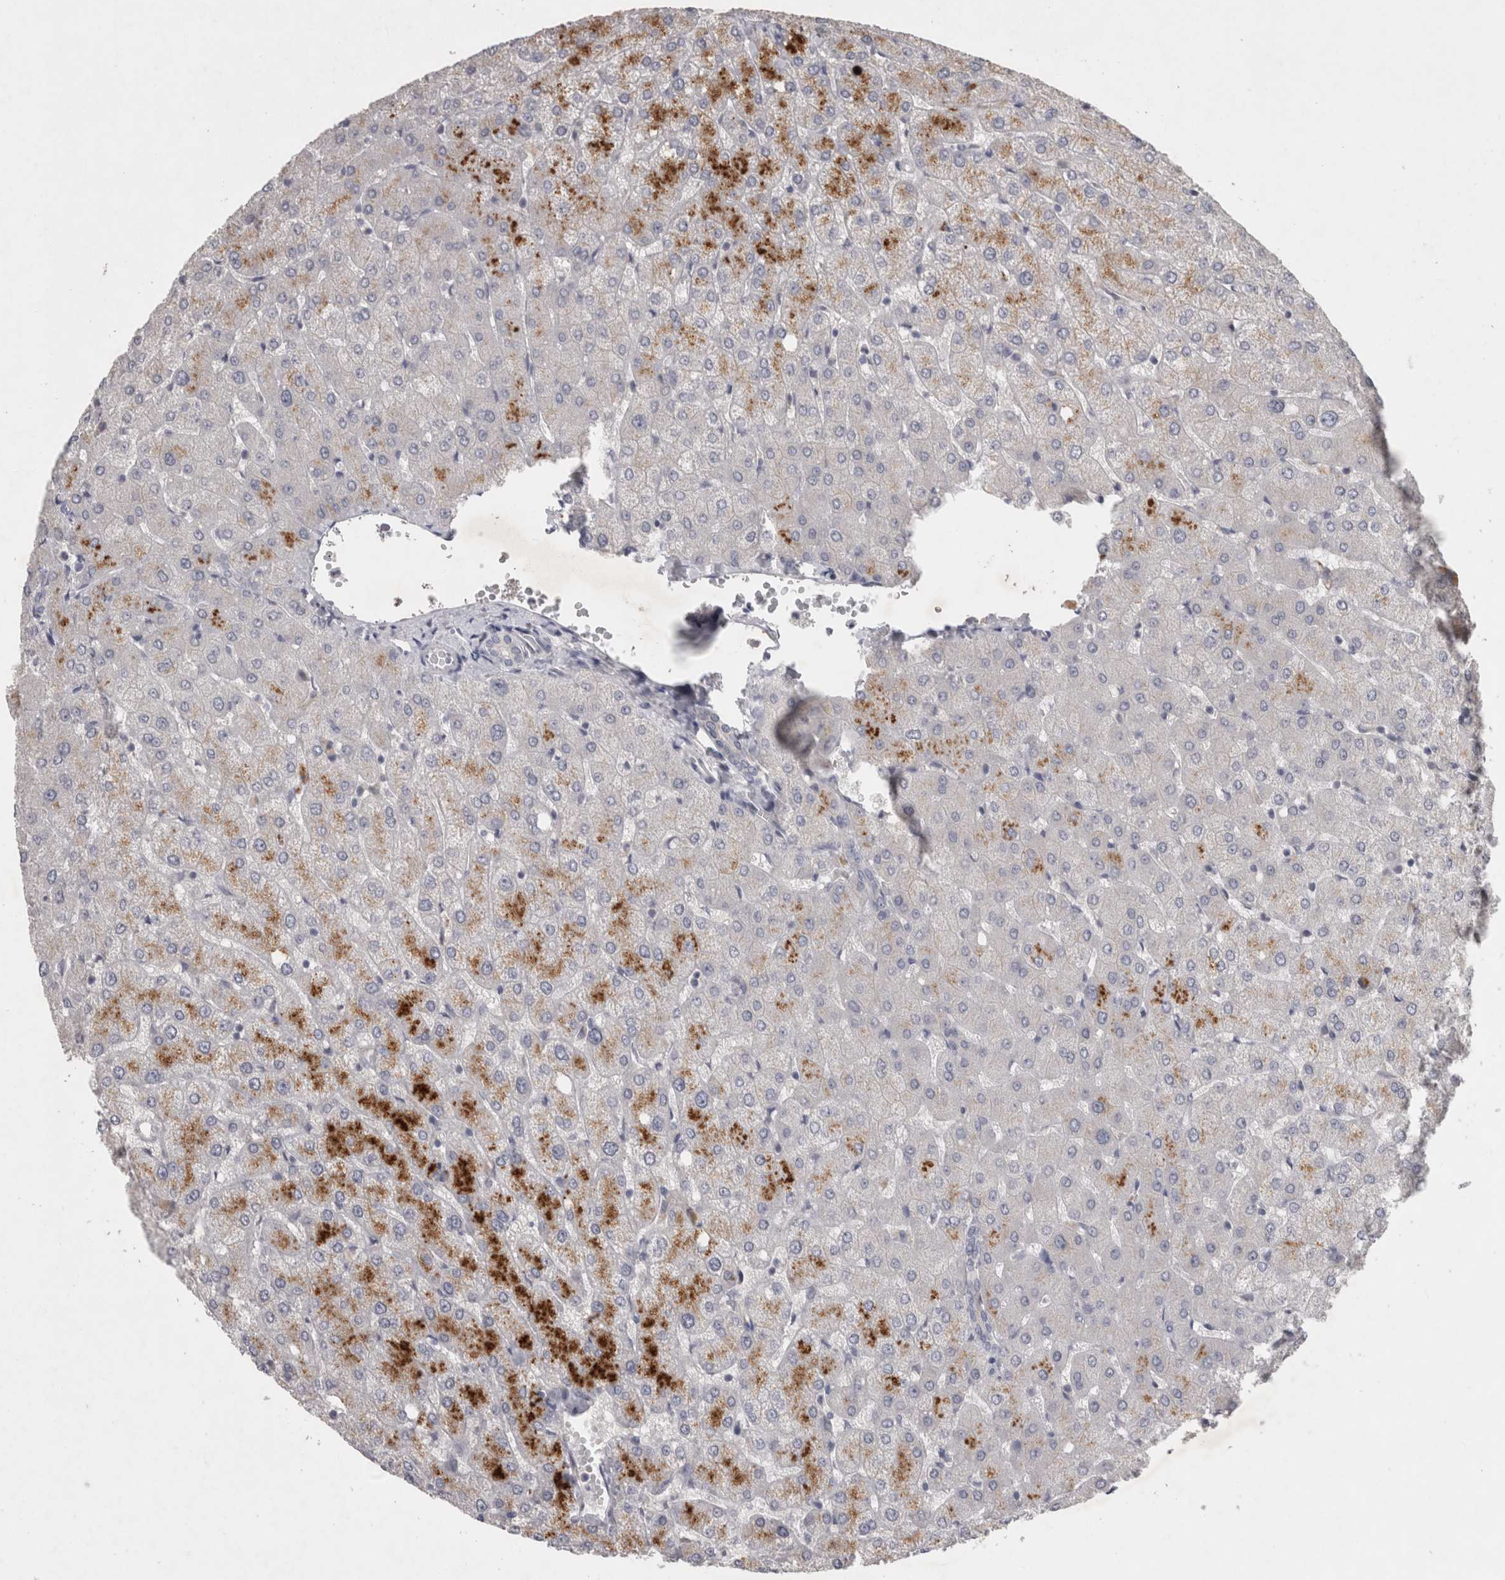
{"staining": {"intensity": "negative", "quantity": "none", "location": "none"}, "tissue": "liver", "cell_type": "Cholangiocytes", "image_type": "normal", "snomed": [{"axis": "morphology", "description": "Normal tissue, NOS"}, {"axis": "topography", "description": "Liver"}], "caption": "IHC image of normal human liver stained for a protein (brown), which shows no positivity in cholangiocytes.", "gene": "SLC22A11", "patient": {"sex": "female", "age": 54}}